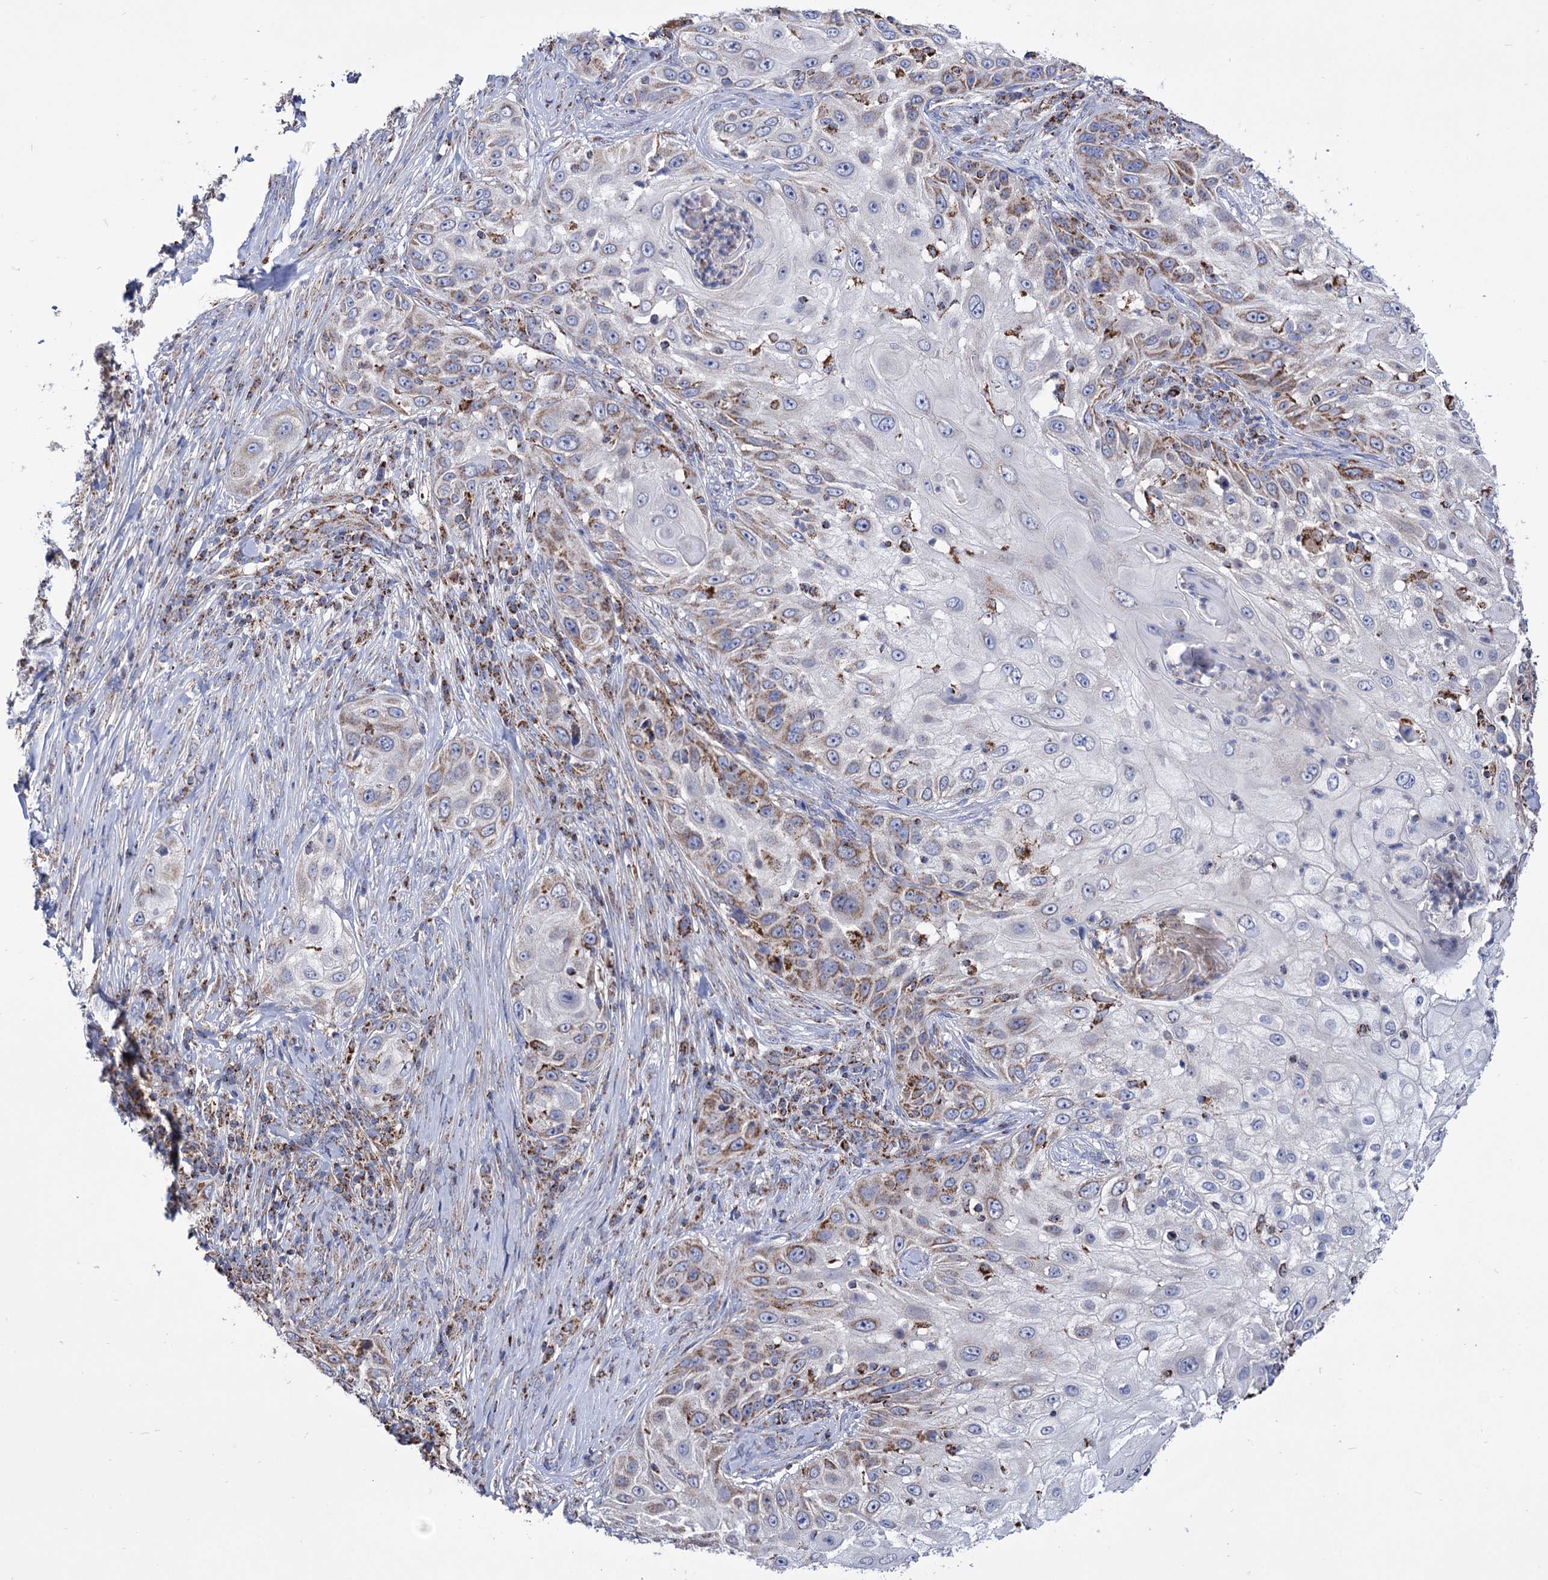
{"staining": {"intensity": "moderate", "quantity": "<25%", "location": "cytoplasmic/membranous"}, "tissue": "skin cancer", "cell_type": "Tumor cells", "image_type": "cancer", "snomed": [{"axis": "morphology", "description": "Squamous cell carcinoma, NOS"}, {"axis": "topography", "description": "Skin"}], "caption": "Squamous cell carcinoma (skin) tissue displays moderate cytoplasmic/membranous expression in about <25% of tumor cells Nuclei are stained in blue.", "gene": "ABHD10", "patient": {"sex": "female", "age": 44}}